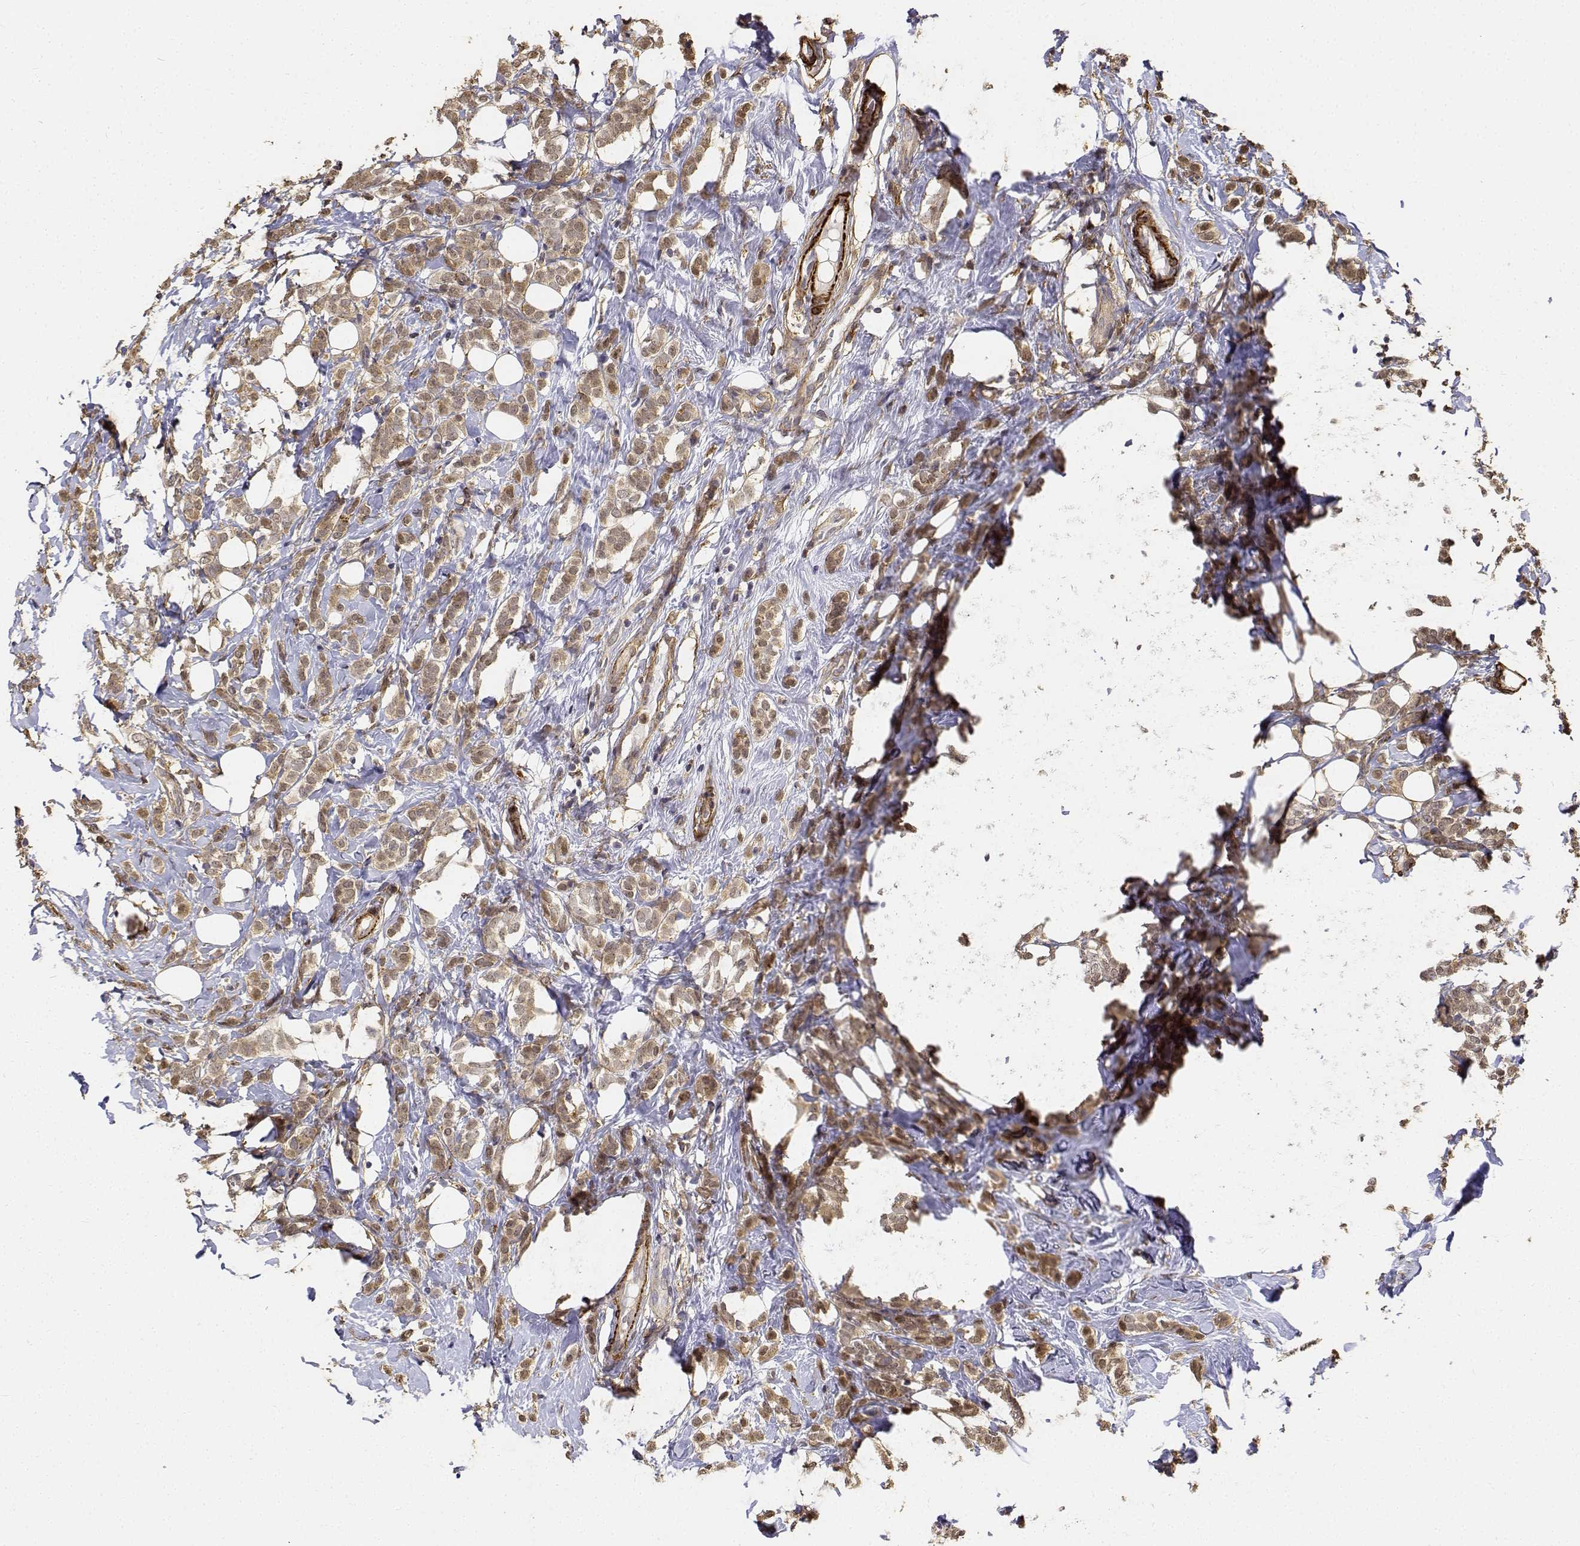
{"staining": {"intensity": "moderate", "quantity": ">75%", "location": "cytoplasmic/membranous,nuclear"}, "tissue": "breast cancer", "cell_type": "Tumor cells", "image_type": "cancer", "snomed": [{"axis": "morphology", "description": "Lobular carcinoma"}, {"axis": "topography", "description": "Breast"}], "caption": "A photomicrograph of breast cancer stained for a protein shows moderate cytoplasmic/membranous and nuclear brown staining in tumor cells. The protein of interest is shown in brown color, while the nuclei are stained blue.", "gene": "PCID2", "patient": {"sex": "female", "age": 49}}